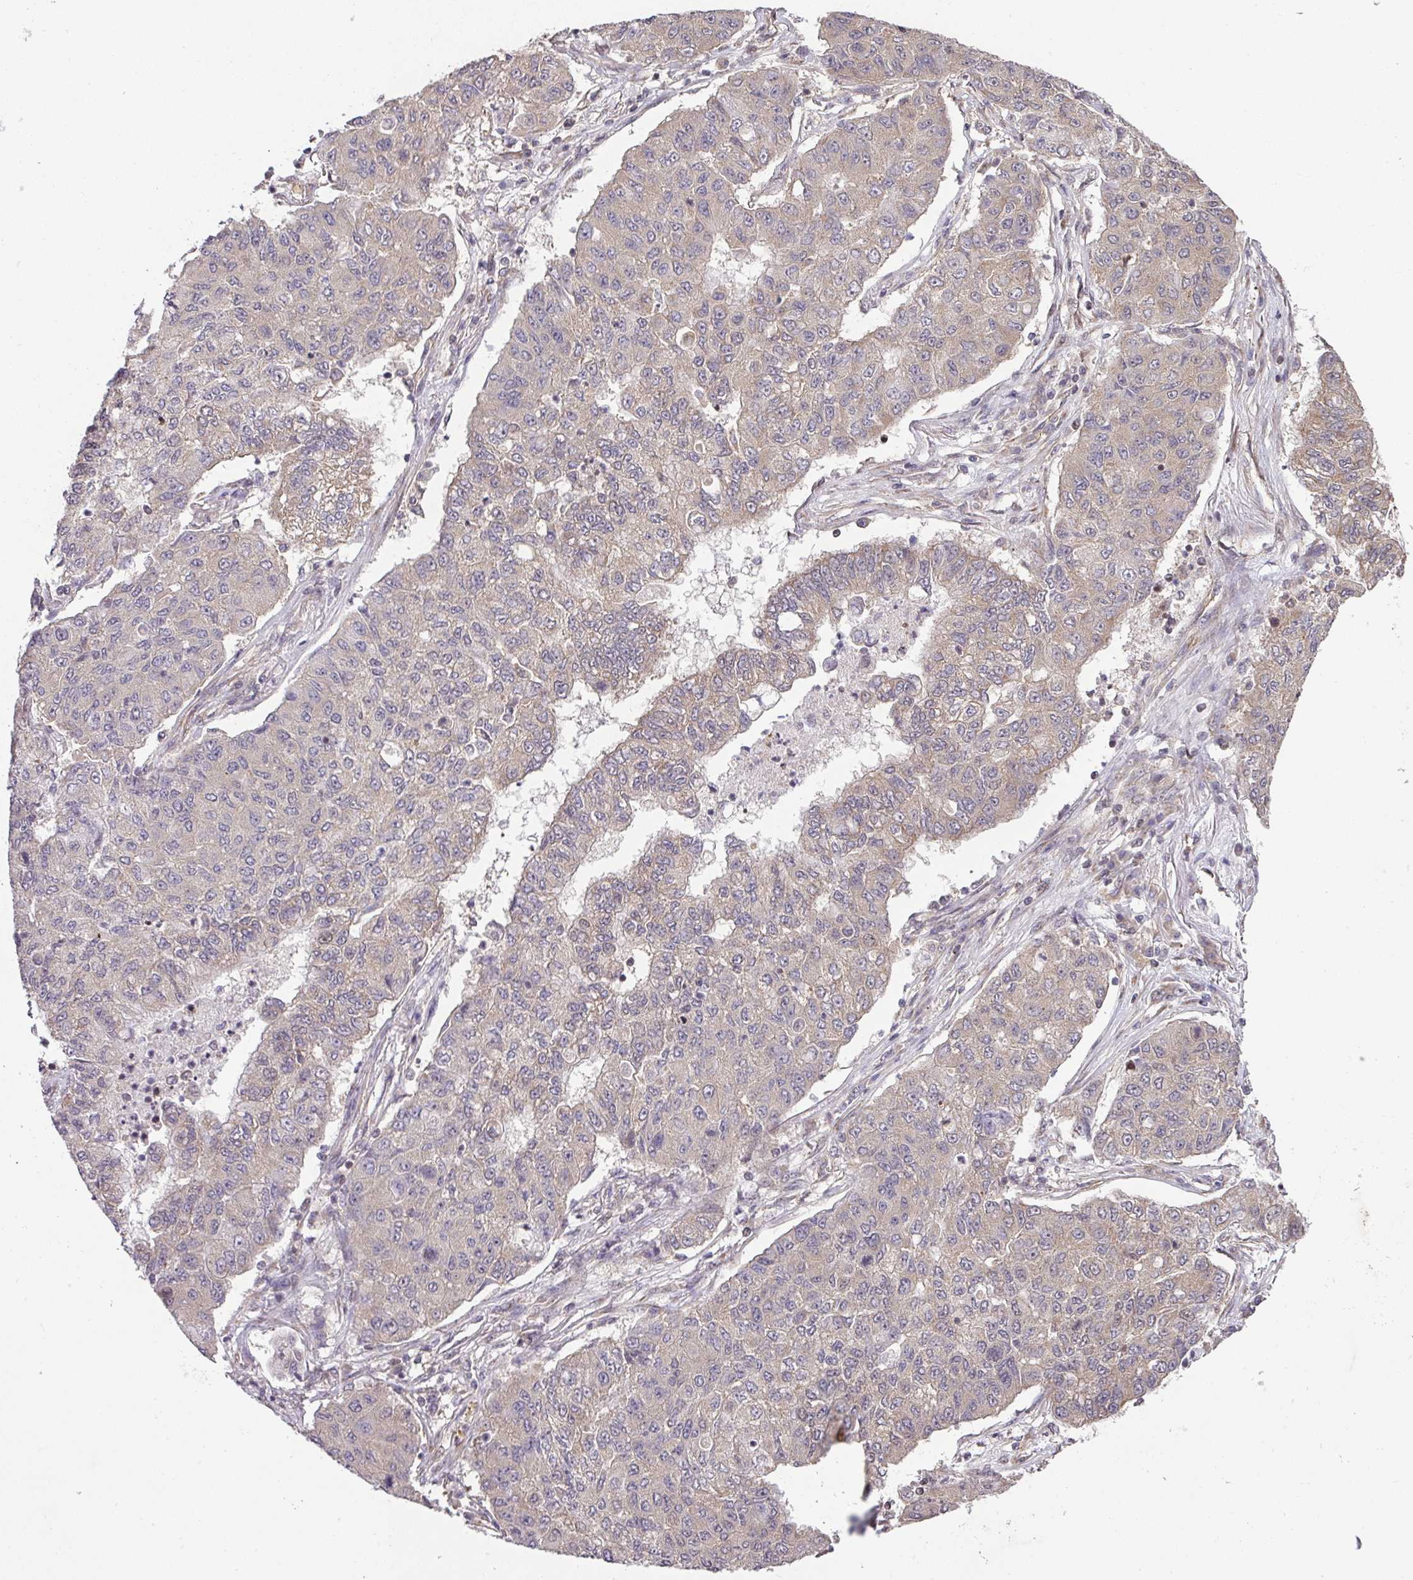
{"staining": {"intensity": "weak", "quantity": "<25%", "location": "cytoplasmic/membranous"}, "tissue": "lung cancer", "cell_type": "Tumor cells", "image_type": "cancer", "snomed": [{"axis": "morphology", "description": "Squamous cell carcinoma, NOS"}, {"axis": "topography", "description": "Lung"}], "caption": "There is no significant staining in tumor cells of lung cancer.", "gene": "PLK1", "patient": {"sex": "male", "age": 74}}